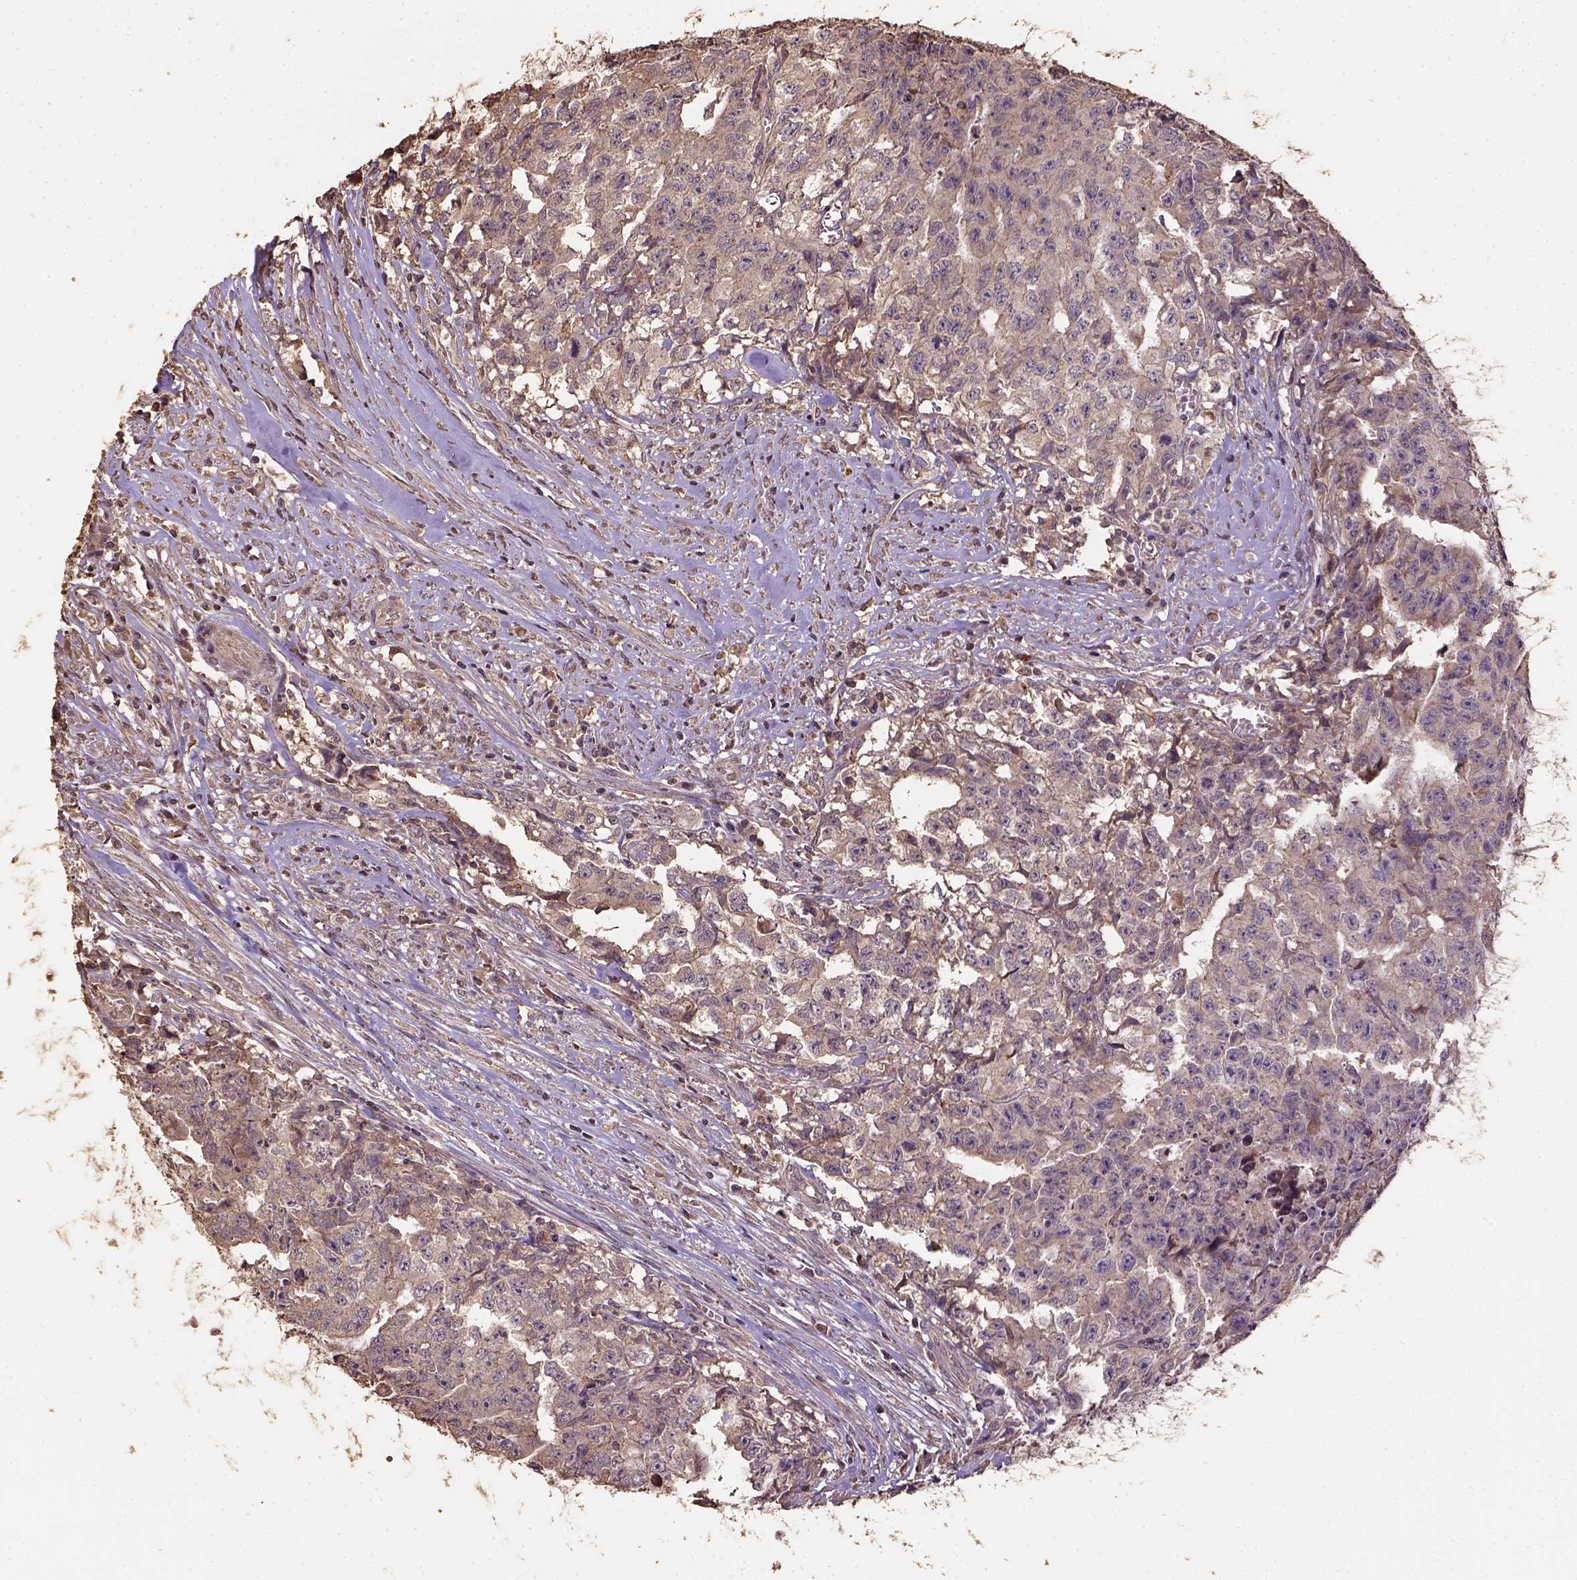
{"staining": {"intensity": "weak", "quantity": ">75%", "location": "cytoplasmic/membranous"}, "tissue": "testis cancer", "cell_type": "Tumor cells", "image_type": "cancer", "snomed": [{"axis": "morphology", "description": "Carcinoma, Embryonal, NOS"}, {"axis": "morphology", "description": "Teratoma, malignant, NOS"}, {"axis": "topography", "description": "Testis"}], "caption": "Testis cancer (teratoma (malignant)) stained for a protein (brown) demonstrates weak cytoplasmic/membranous positive expression in about >75% of tumor cells.", "gene": "ATP1B3", "patient": {"sex": "male", "age": 24}}